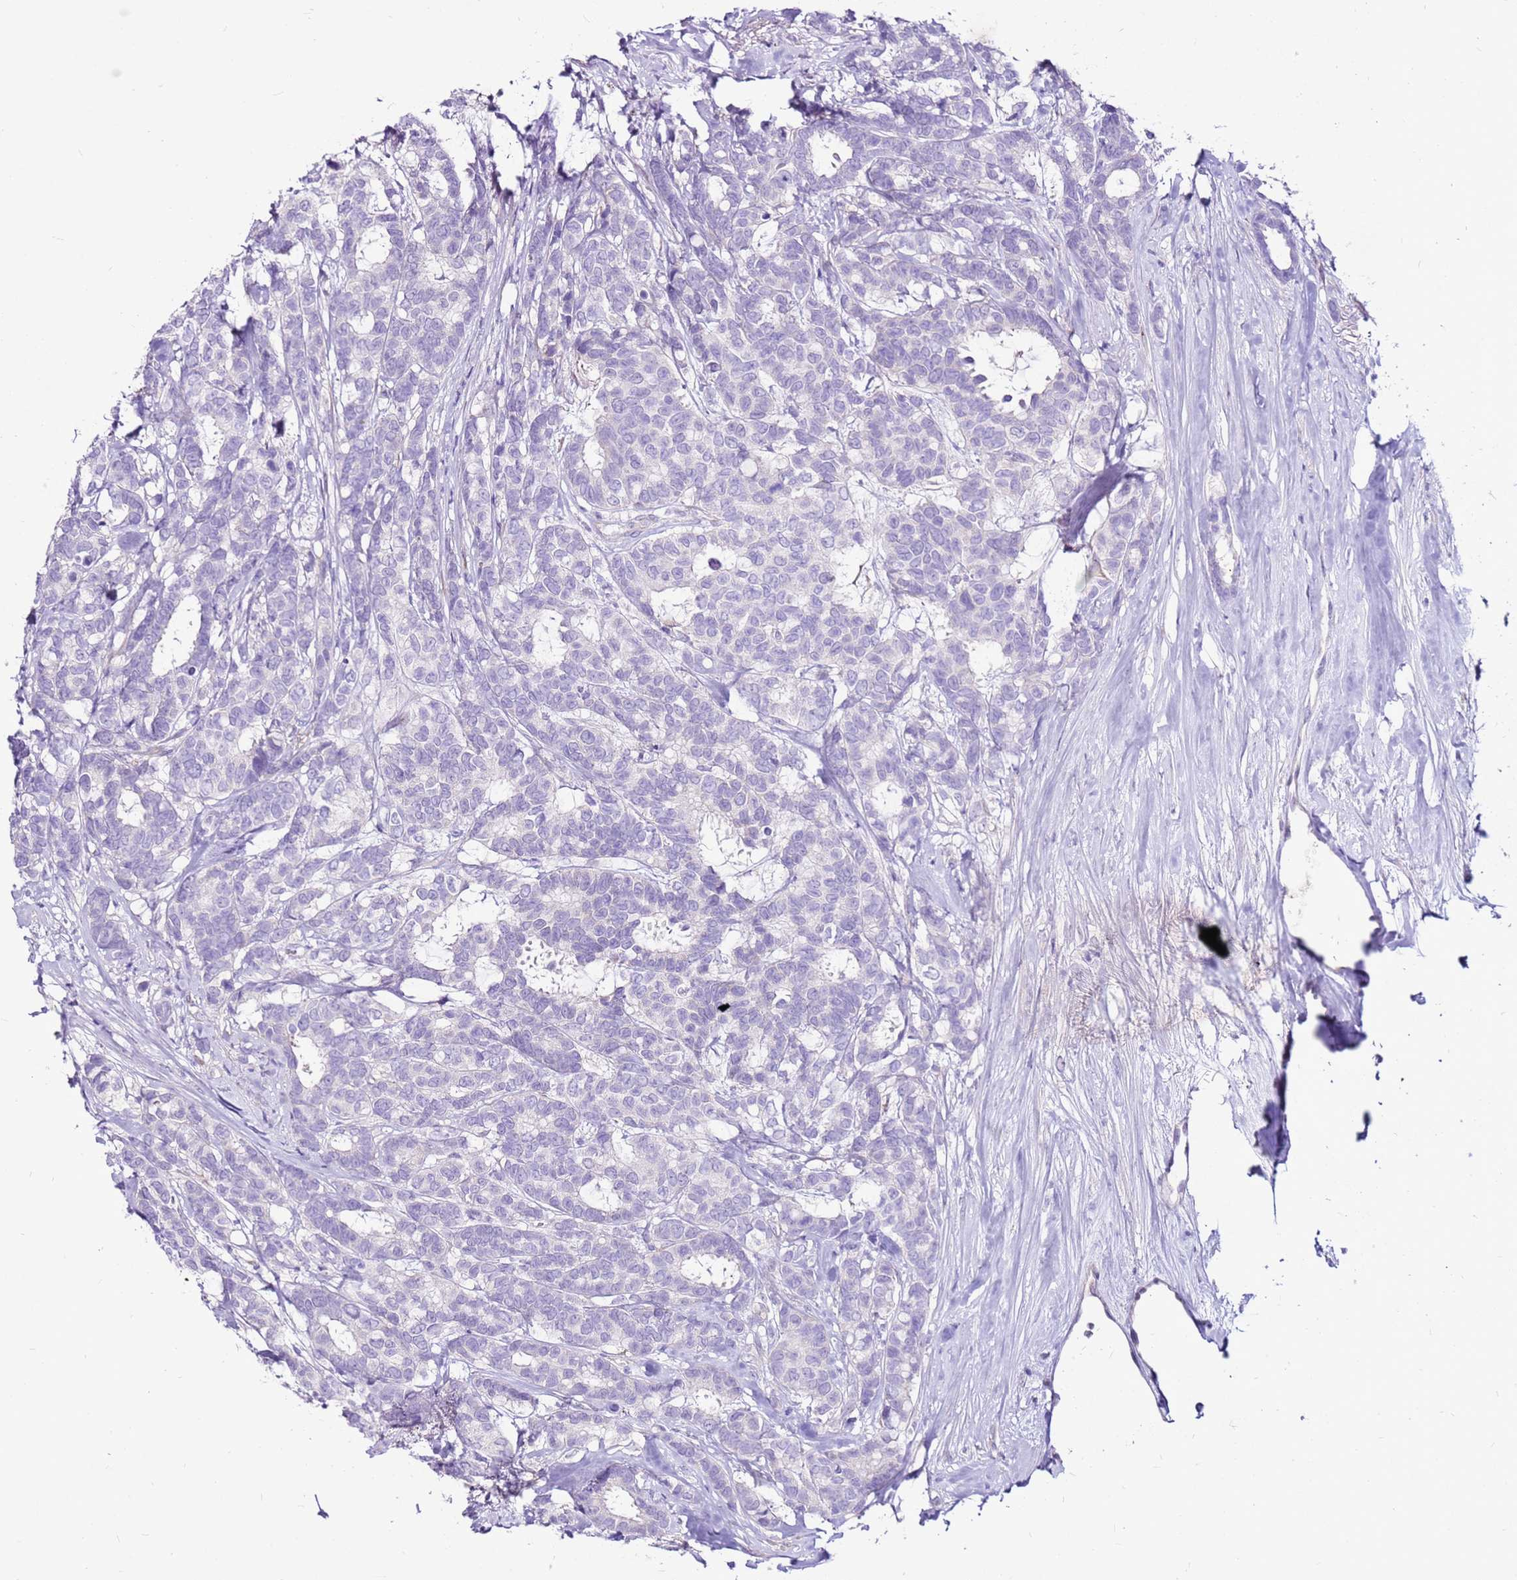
{"staining": {"intensity": "negative", "quantity": "none", "location": "none"}, "tissue": "breast cancer", "cell_type": "Tumor cells", "image_type": "cancer", "snomed": [{"axis": "morphology", "description": "Duct carcinoma"}, {"axis": "topography", "description": "Breast"}], "caption": "This is an immunohistochemistry photomicrograph of breast infiltrating ductal carcinoma. There is no positivity in tumor cells.", "gene": "SLC38A5", "patient": {"sex": "female", "age": 87}}